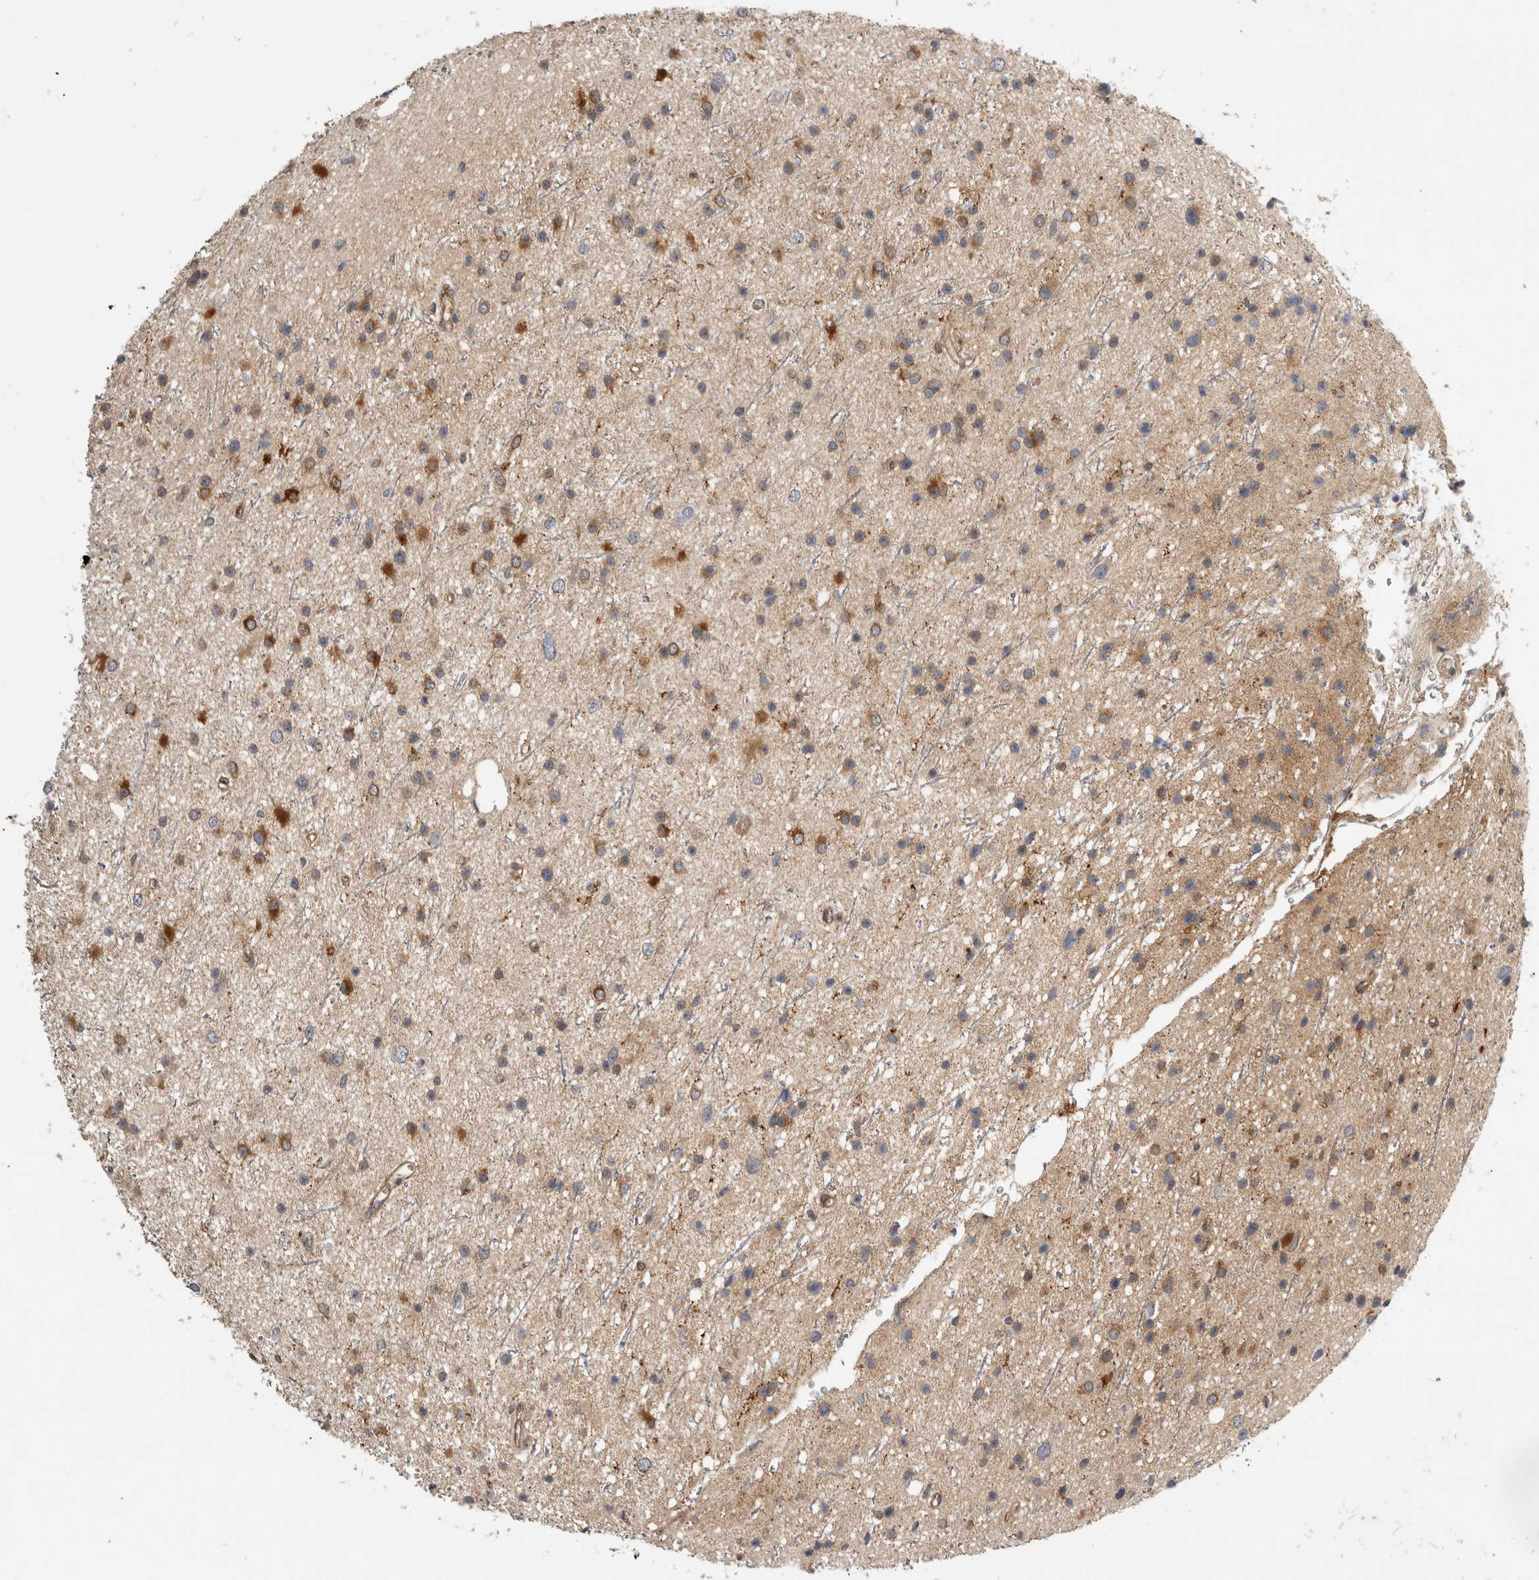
{"staining": {"intensity": "moderate", "quantity": ">75%", "location": "cytoplasmic/membranous"}, "tissue": "glioma", "cell_type": "Tumor cells", "image_type": "cancer", "snomed": [{"axis": "morphology", "description": "Glioma, malignant, Low grade"}, {"axis": "topography", "description": "Cerebral cortex"}], "caption": "This image displays glioma stained with immunohistochemistry to label a protein in brown. The cytoplasmic/membranous of tumor cells show moderate positivity for the protein. Nuclei are counter-stained blue.", "gene": "APOL2", "patient": {"sex": "female", "age": 39}}